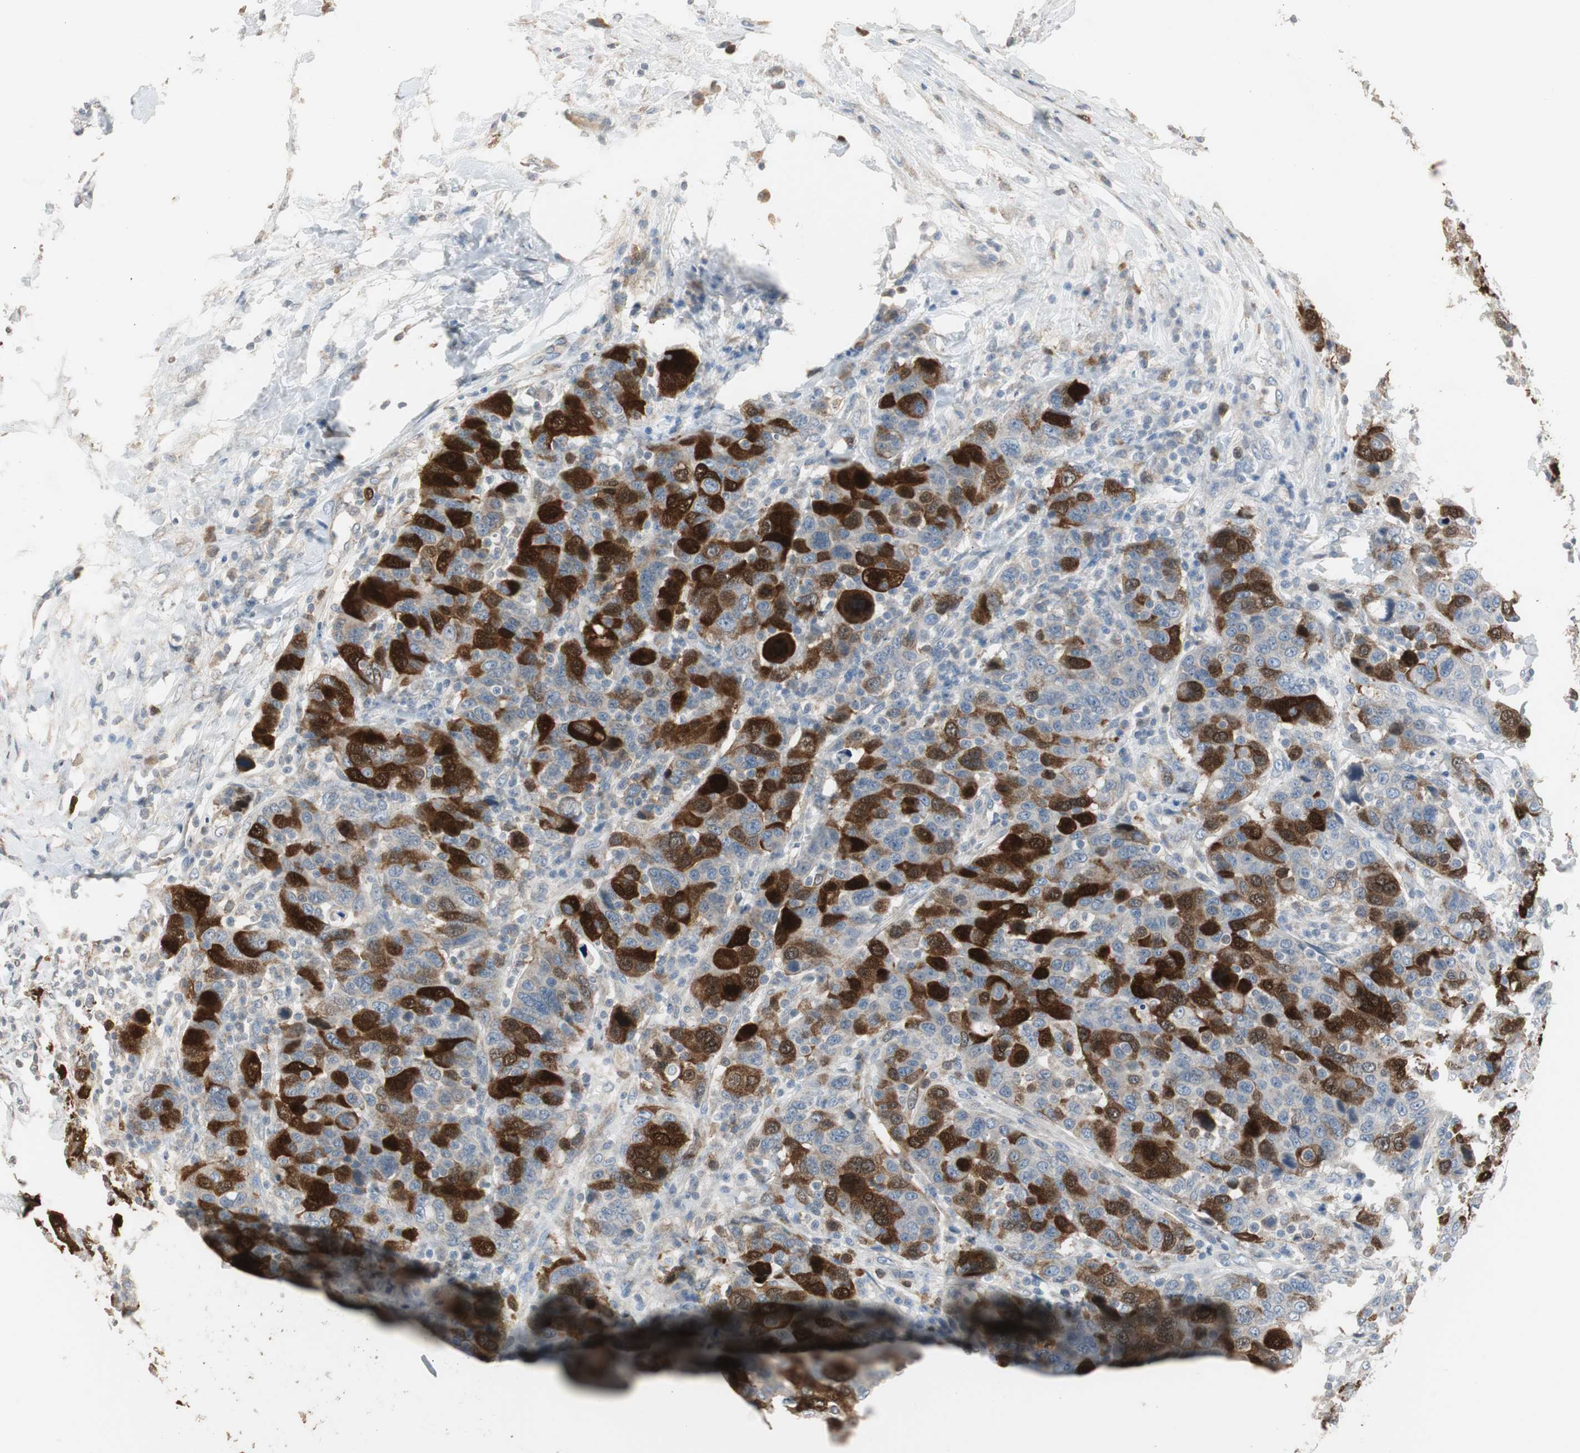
{"staining": {"intensity": "strong", "quantity": "25%-75%", "location": "cytoplasmic/membranous"}, "tissue": "breast cancer", "cell_type": "Tumor cells", "image_type": "cancer", "snomed": [{"axis": "morphology", "description": "Duct carcinoma"}, {"axis": "topography", "description": "Breast"}], "caption": "An immunohistochemistry micrograph of tumor tissue is shown. Protein staining in brown shows strong cytoplasmic/membranous positivity in breast infiltrating ductal carcinoma within tumor cells.", "gene": "TK1", "patient": {"sex": "female", "age": 37}}